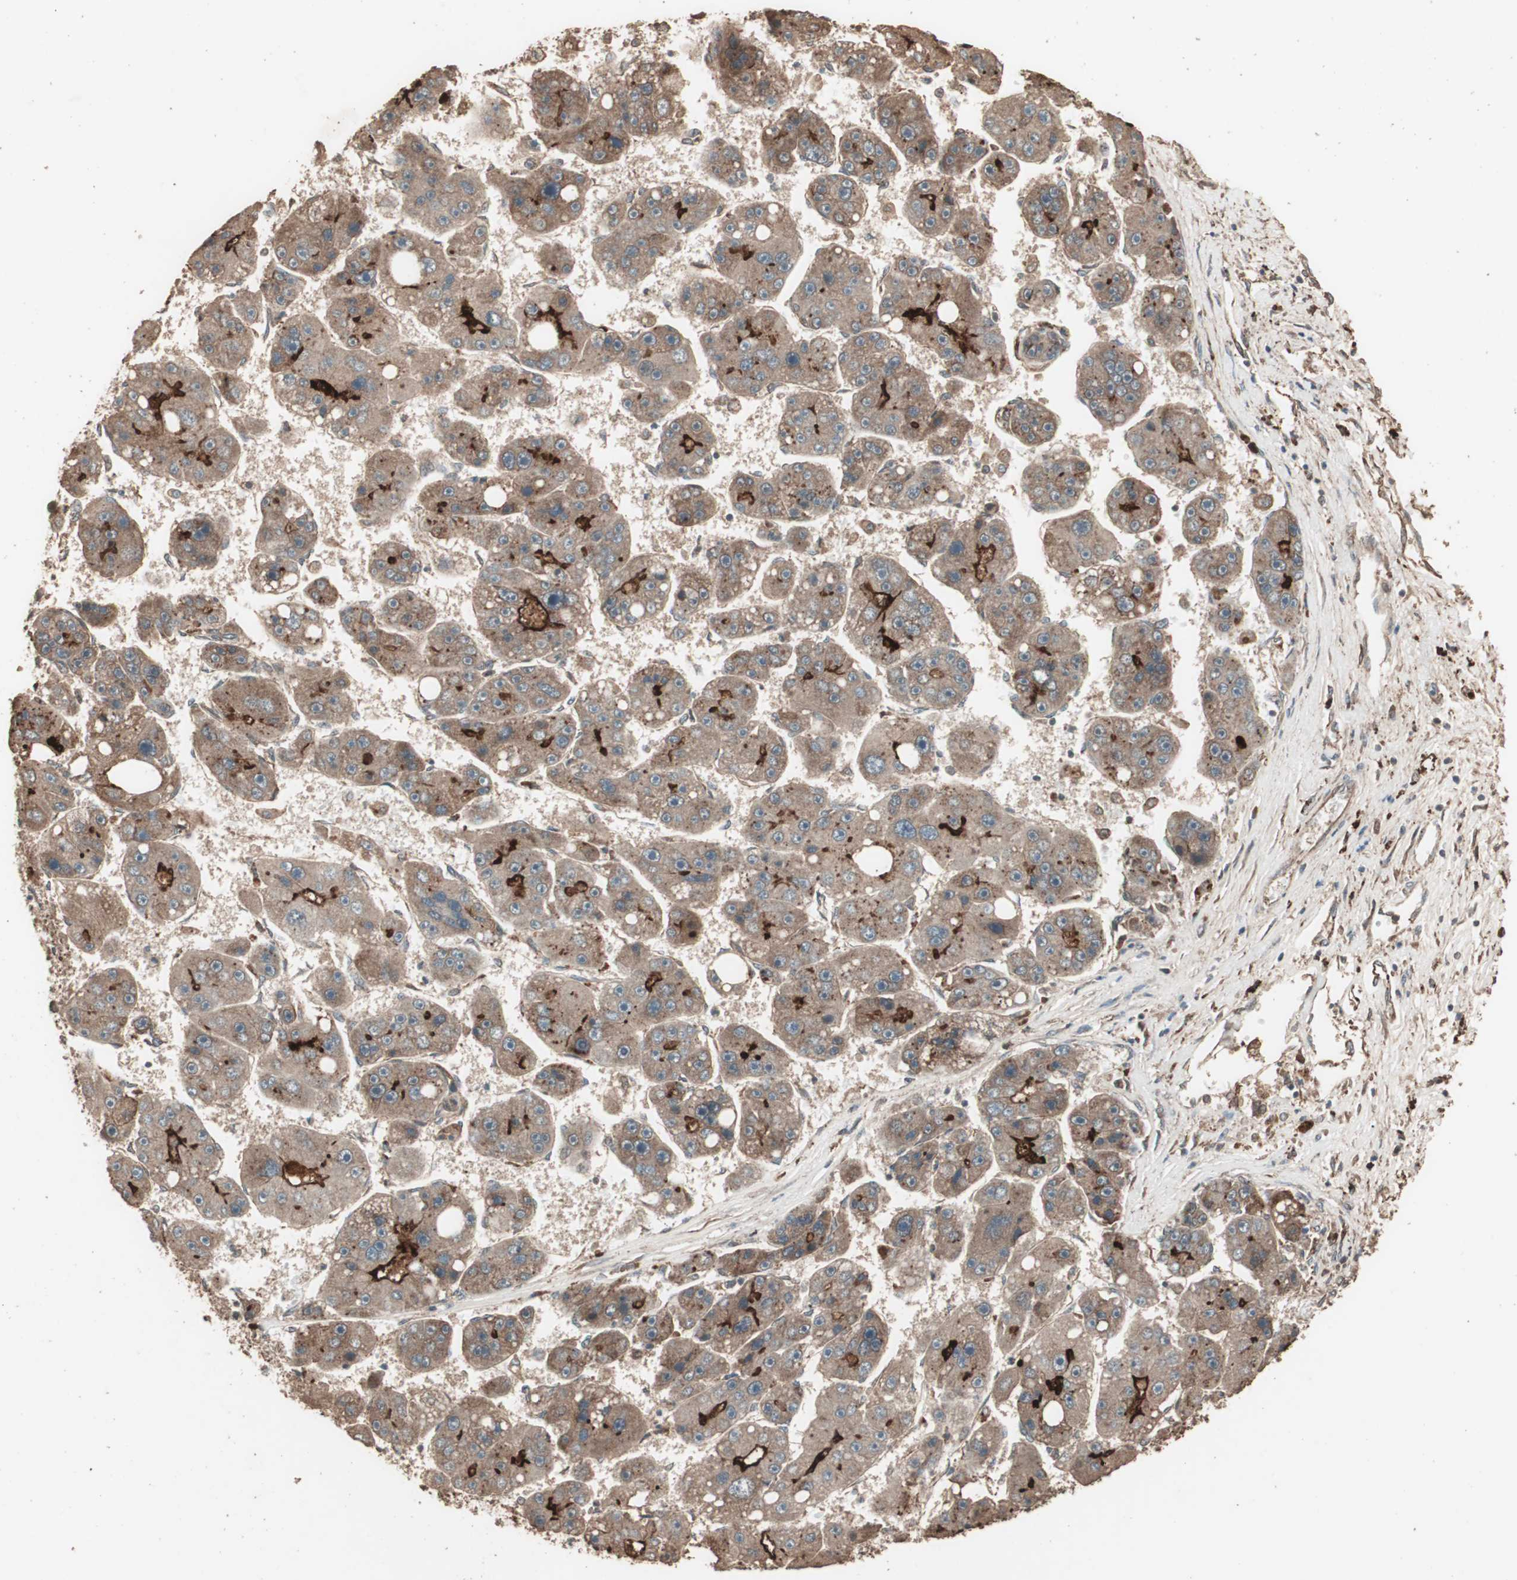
{"staining": {"intensity": "moderate", "quantity": ">75%", "location": "cytoplasmic/membranous"}, "tissue": "liver cancer", "cell_type": "Tumor cells", "image_type": "cancer", "snomed": [{"axis": "morphology", "description": "Carcinoma, Hepatocellular, NOS"}, {"axis": "topography", "description": "Liver"}], "caption": "Human liver hepatocellular carcinoma stained with a brown dye shows moderate cytoplasmic/membranous positive positivity in approximately >75% of tumor cells.", "gene": "CCN4", "patient": {"sex": "female", "age": 61}}